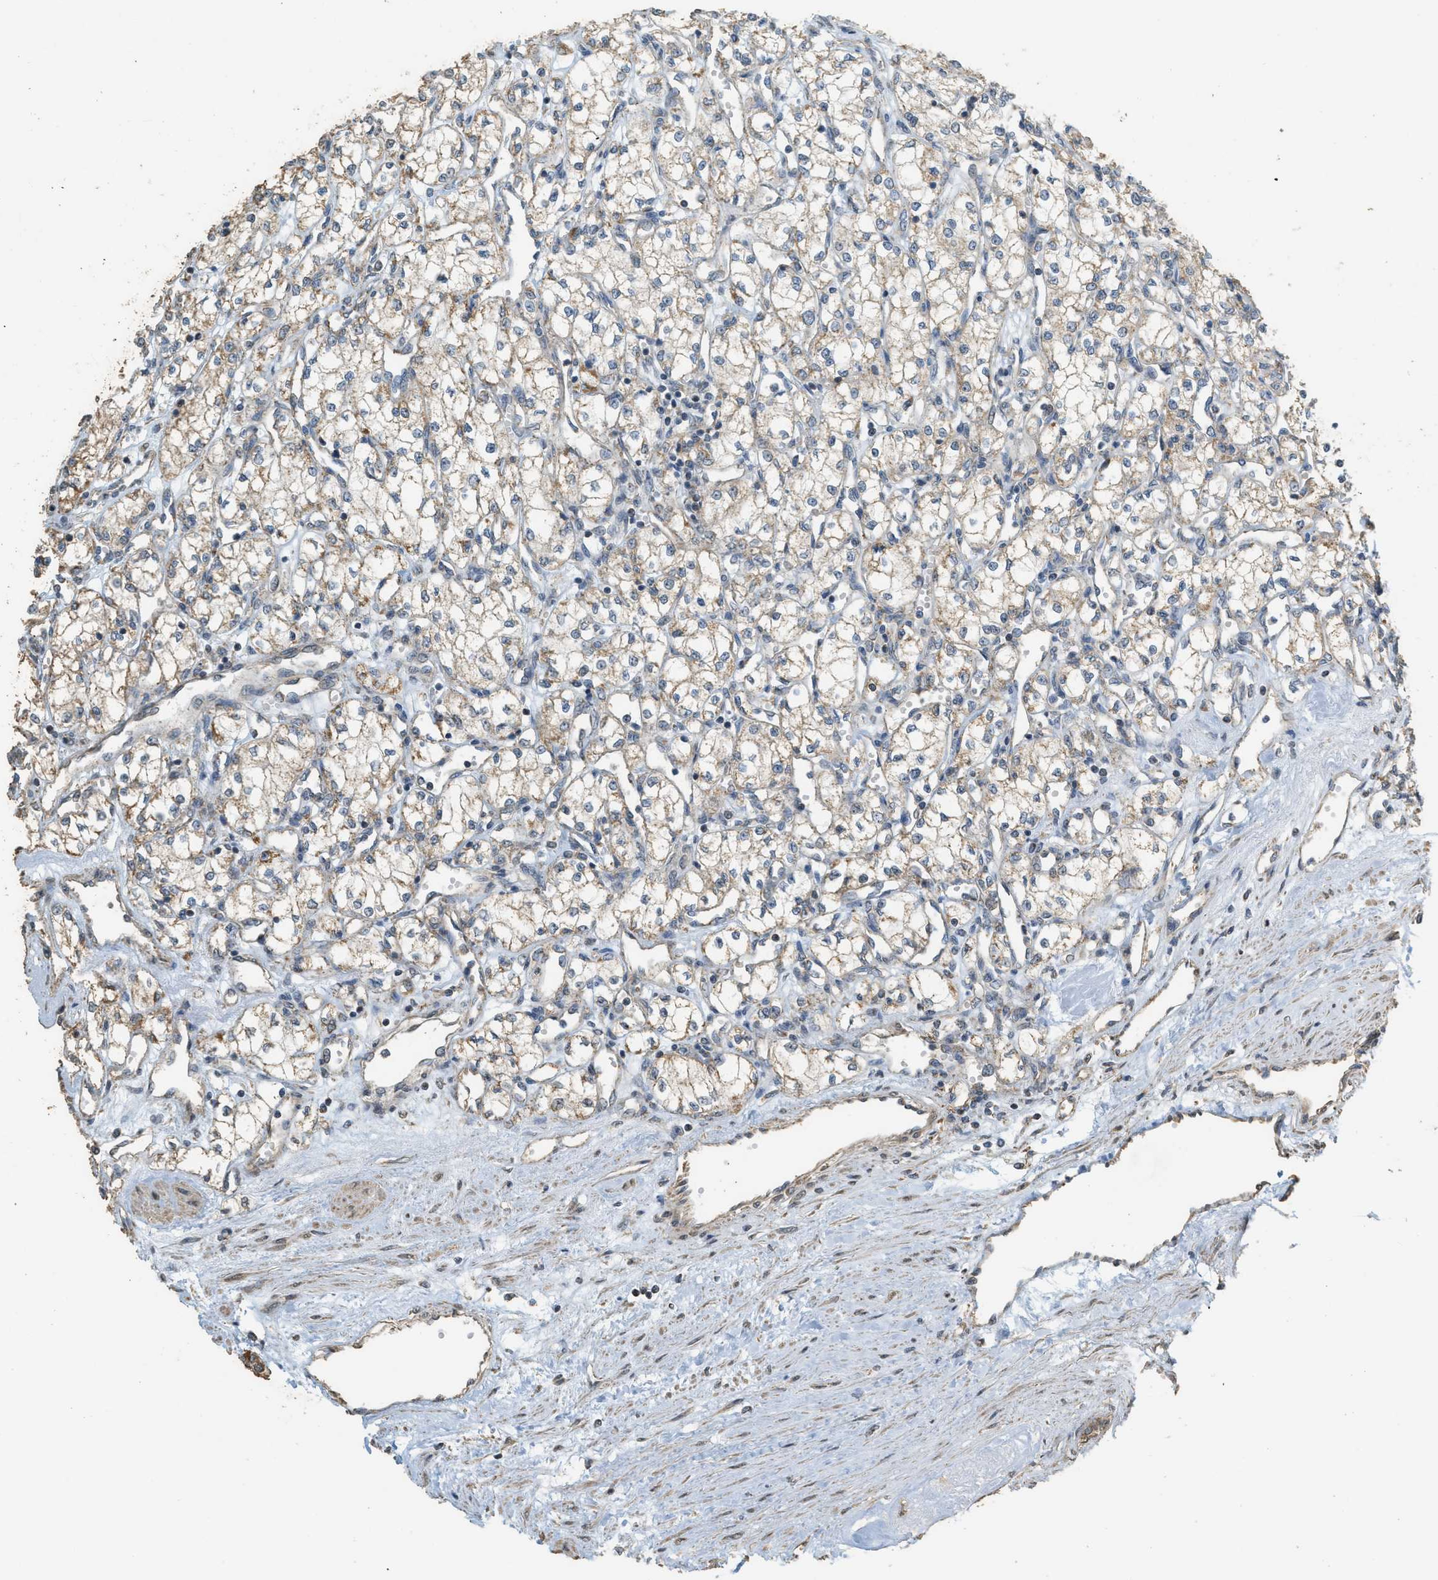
{"staining": {"intensity": "weak", "quantity": ">75%", "location": "cytoplasmic/membranous"}, "tissue": "renal cancer", "cell_type": "Tumor cells", "image_type": "cancer", "snomed": [{"axis": "morphology", "description": "Adenocarcinoma, NOS"}, {"axis": "topography", "description": "Kidney"}], "caption": "Weak cytoplasmic/membranous expression for a protein is present in about >75% of tumor cells of renal cancer (adenocarcinoma) using immunohistochemistry.", "gene": "KCNA4", "patient": {"sex": "male", "age": 59}}